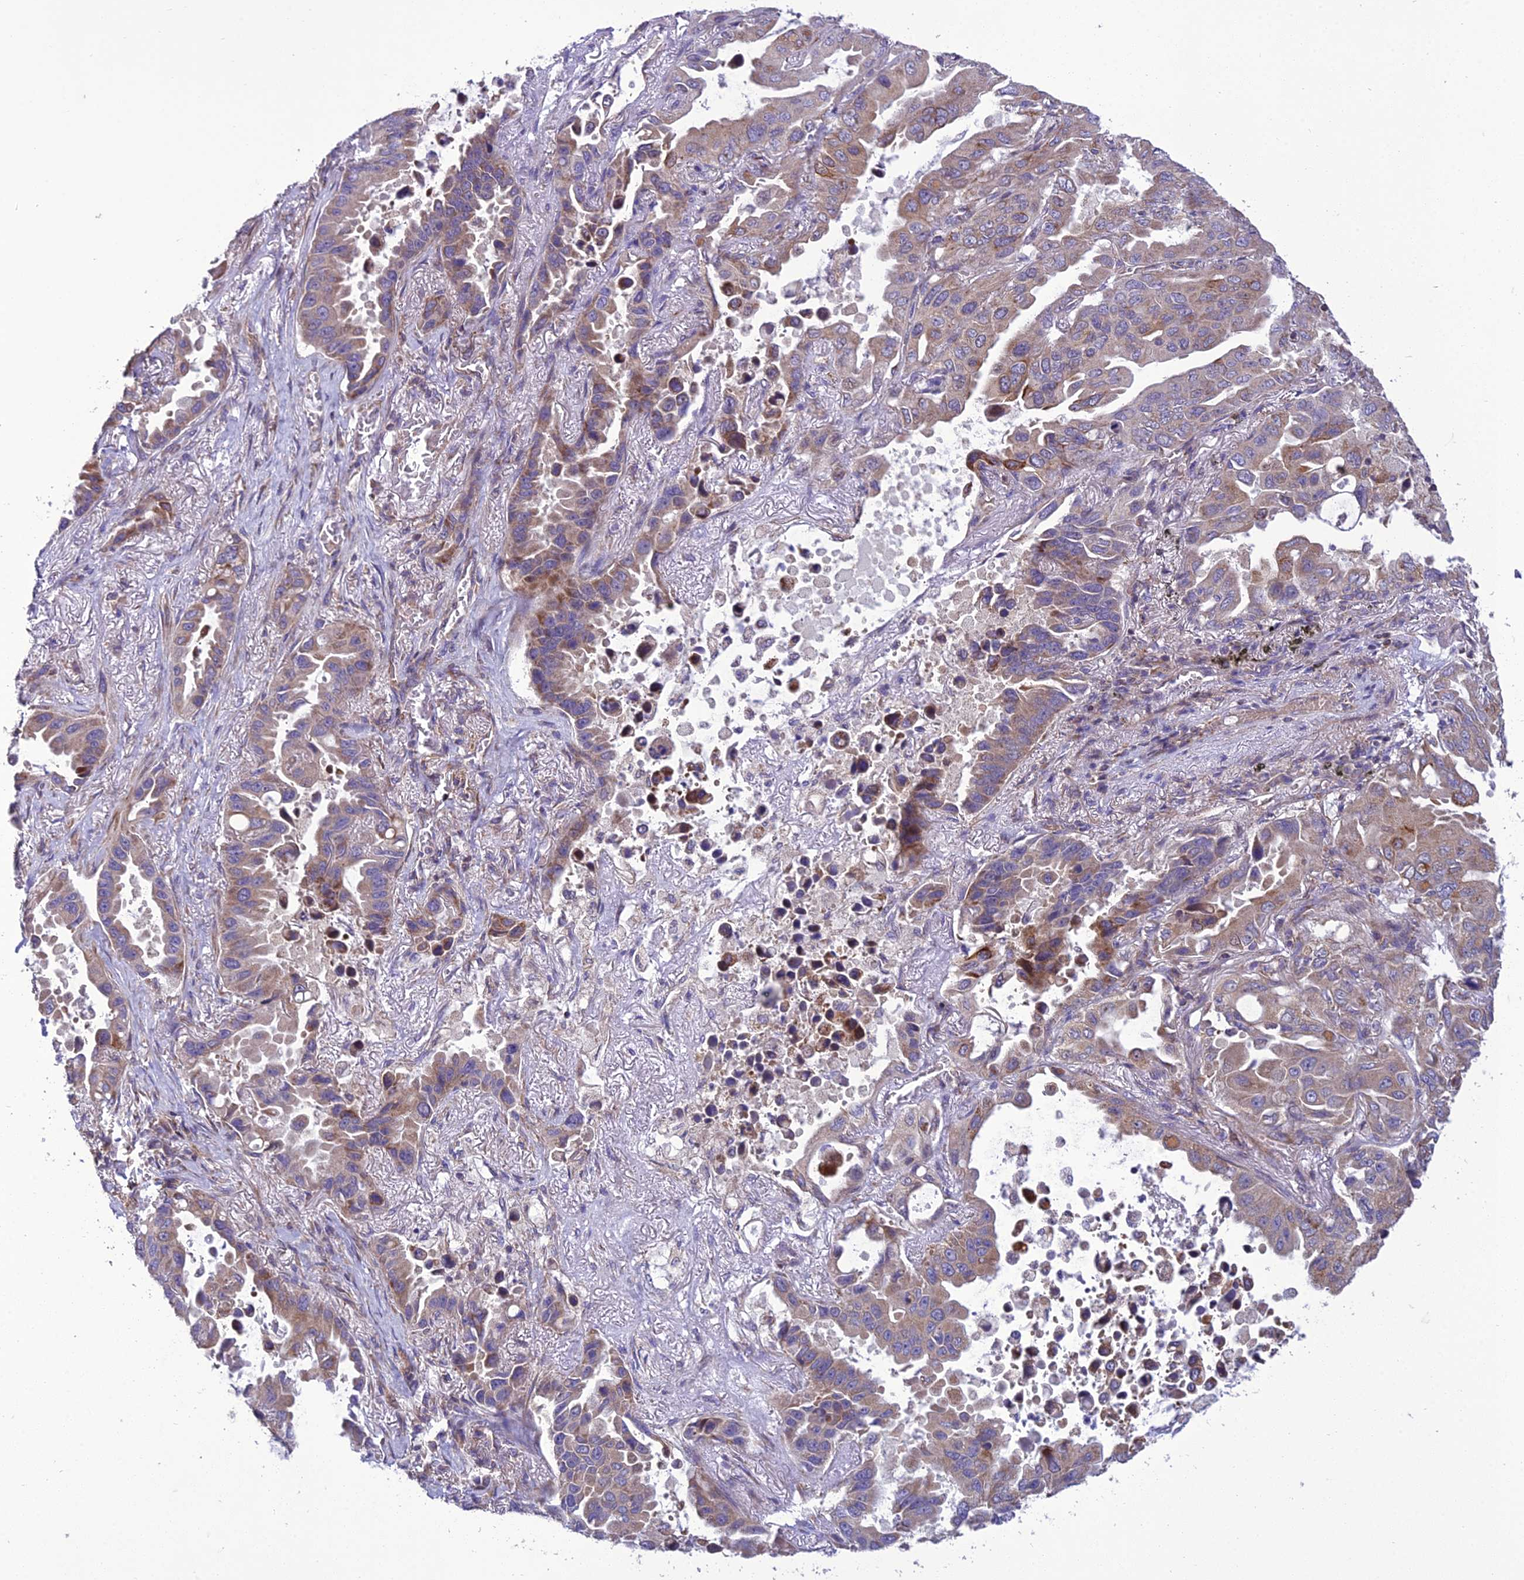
{"staining": {"intensity": "weak", "quantity": ">75%", "location": "cytoplasmic/membranous"}, "tissue": "lung cancer", "cell_type": "Tumor cells", "image_type": "cancer", "snomed": [{"axis": "morphology", "description": "Adenocarcinoma, NOS"}, {"axis": "topography", "description": "Lung"}], "caption": "Lung adenocarcinoma stained for a protein exhibits weak cytoplasmic/membranous positivity in tumor cells.", "gene": "GIMAP1", "patient": {"sex": "male", "age": 64}}